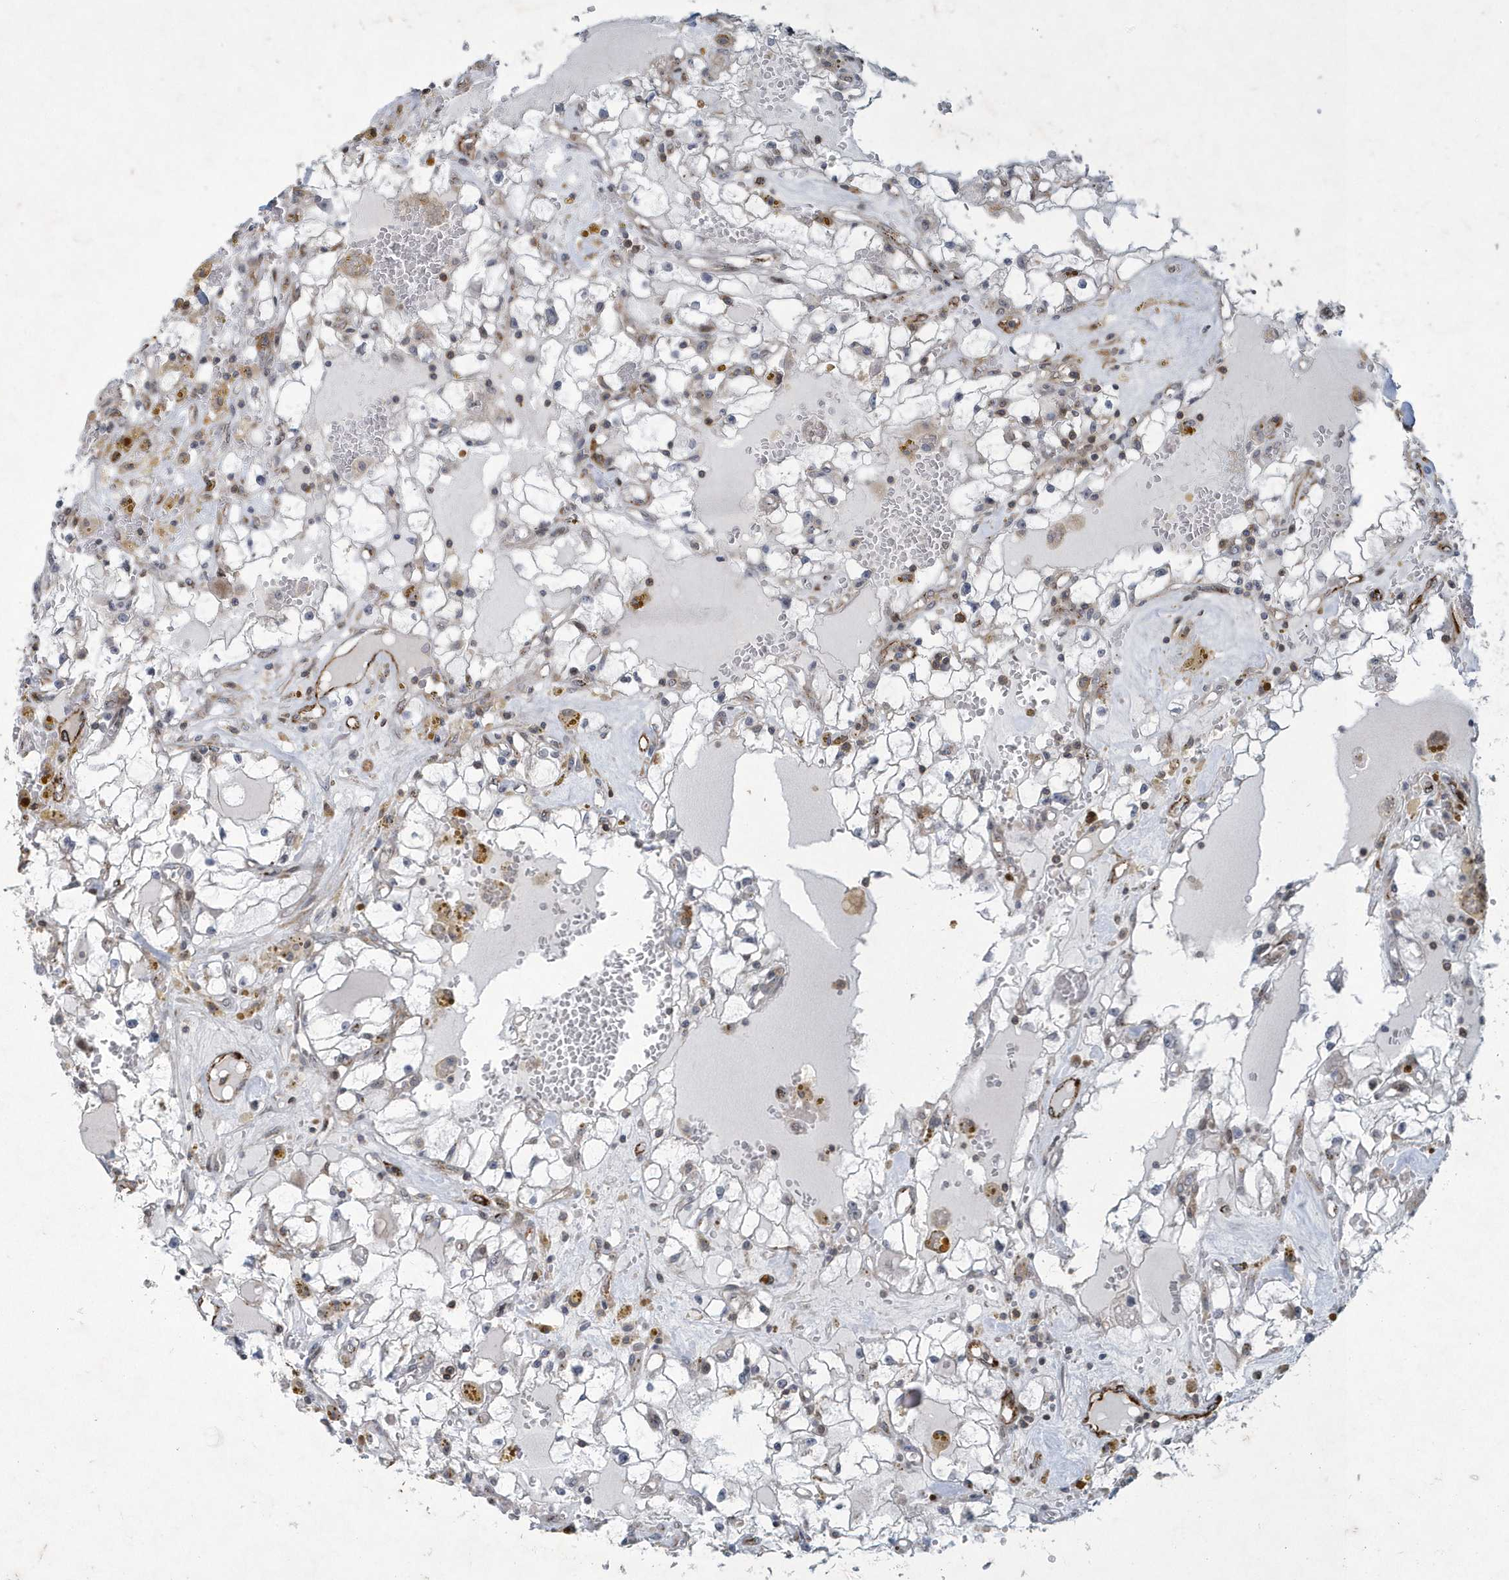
{"staining": {"intensity": "negative", "quantity": "none", "location": "none"}, "tissue": "renal cancer", "cell_type": "Tumor cells", "image_type": "cancer", "snomed": [{"axis": "morphology", "description": "Adenocarcinoma, NOS"}, {"axis": "topography", "description": "Kidney"}], "caption": "The immunohistochemistry photomicrograph has no significant staining in tumor cells of renal adenocarcinoma tissue. Nuclei are stained in blue.", "gene": "N4BP2", "patient": {"sex": "male", "age": 56}}